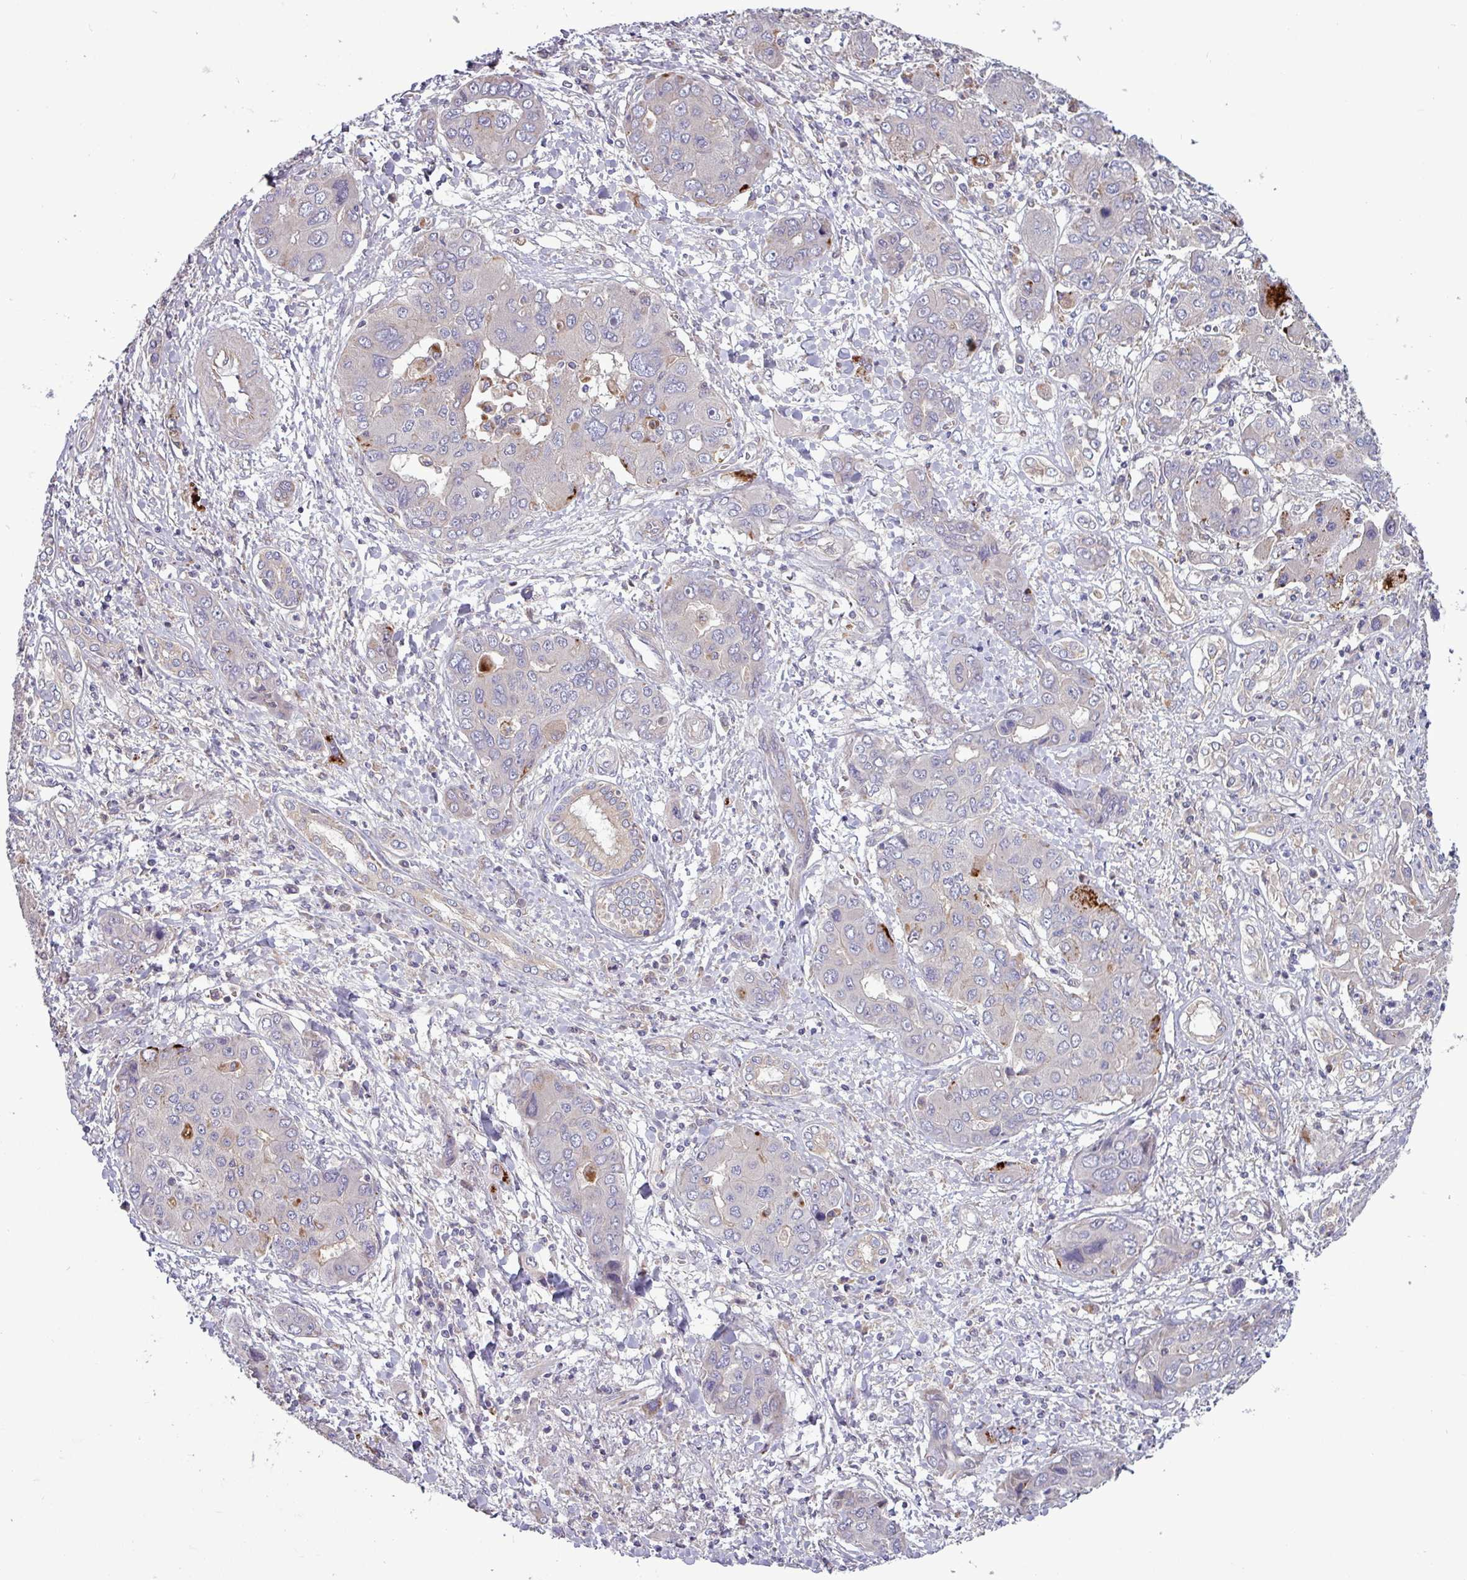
{"staining": {"intensity": "strong", "quantity": "<25%", "location": "cytoplasmic/membranous"}, "tissue": "liver cancer", "cell_type": "Tumor cells", "image_type": "cancer", "snomed": [{"axis": "morphology", "description": "Cholangiocarcinoma"}, {"axis": "topography", "description": "Liver"}], "caption": "IHC of liver cholangiocarcinoma demonstrates medium levels of strong cytoplasmic/membranous expression in about <25% of tumor cells. Nuclei are stained in blue.", "gene": "PLIN2", "patient": {"sex": "male", "age": 67}}